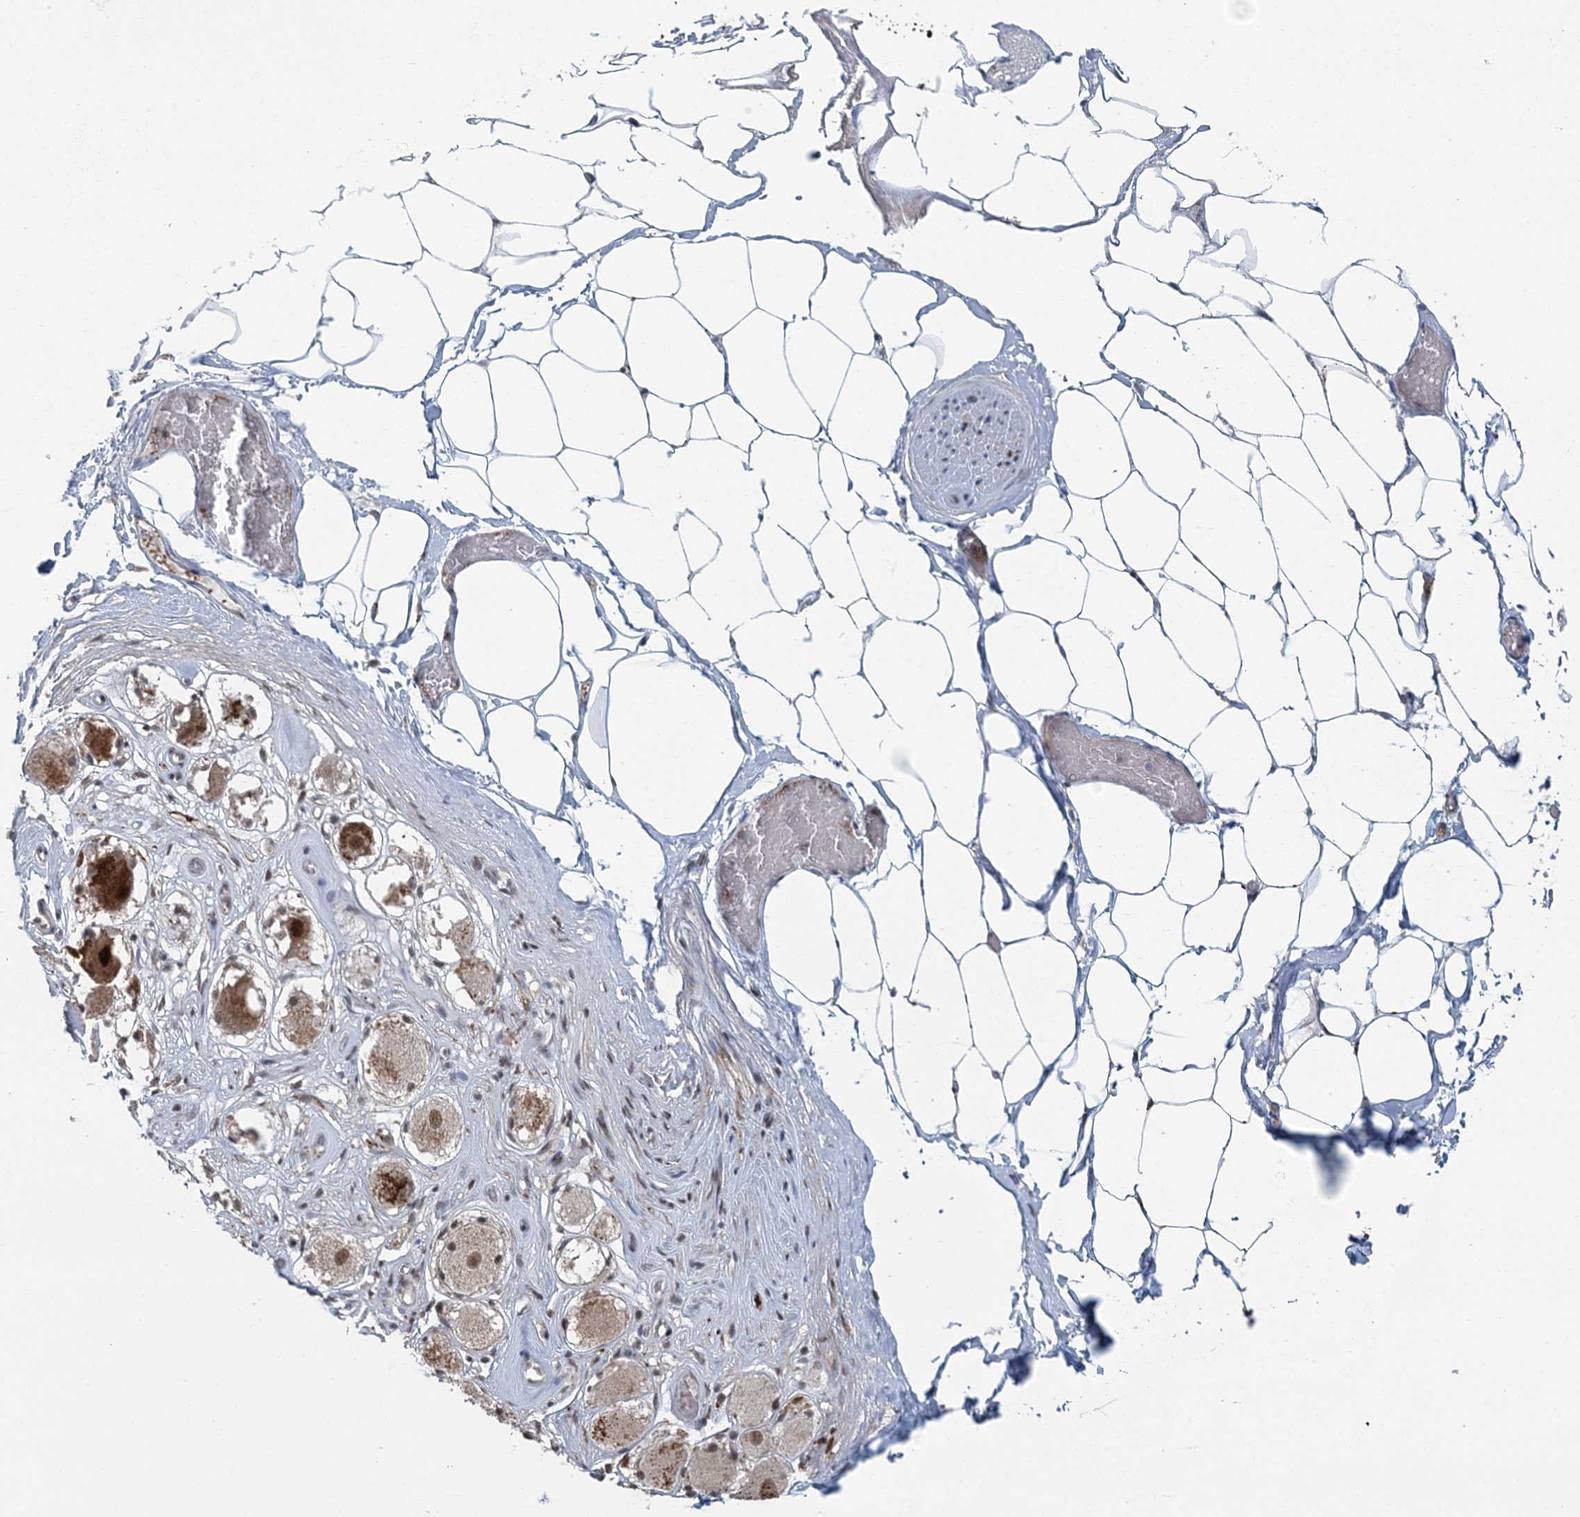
{"staining": {"intensity": "moderate", "quantity": ">75%", "location": "nuclear"}, "tissue": "adipose tissue", "cell_type": "Adipocytes", "image_type": "normal", "snomed": [{"axis": "morphology", "description": "Normal tissue, NOS"}, {"axis": "morphology", "description": "Adenocarcinoma, Low grade"}, {"axis": "topography", "description": "Prostate"}, {"axis": "topography", "description": "Peripheral nerve tissue"}], "caption": "Adipose tissue stained with immunohistochemistry shows moderate nuclear positivity in approximately >75% of adipocytes. Using DAB (brown) and hematoxylin (blue) stains, captured at high magnification using brightfield microscopy.", "gene": "CWC22", "patient": {"sex": "male", "age": 63}}